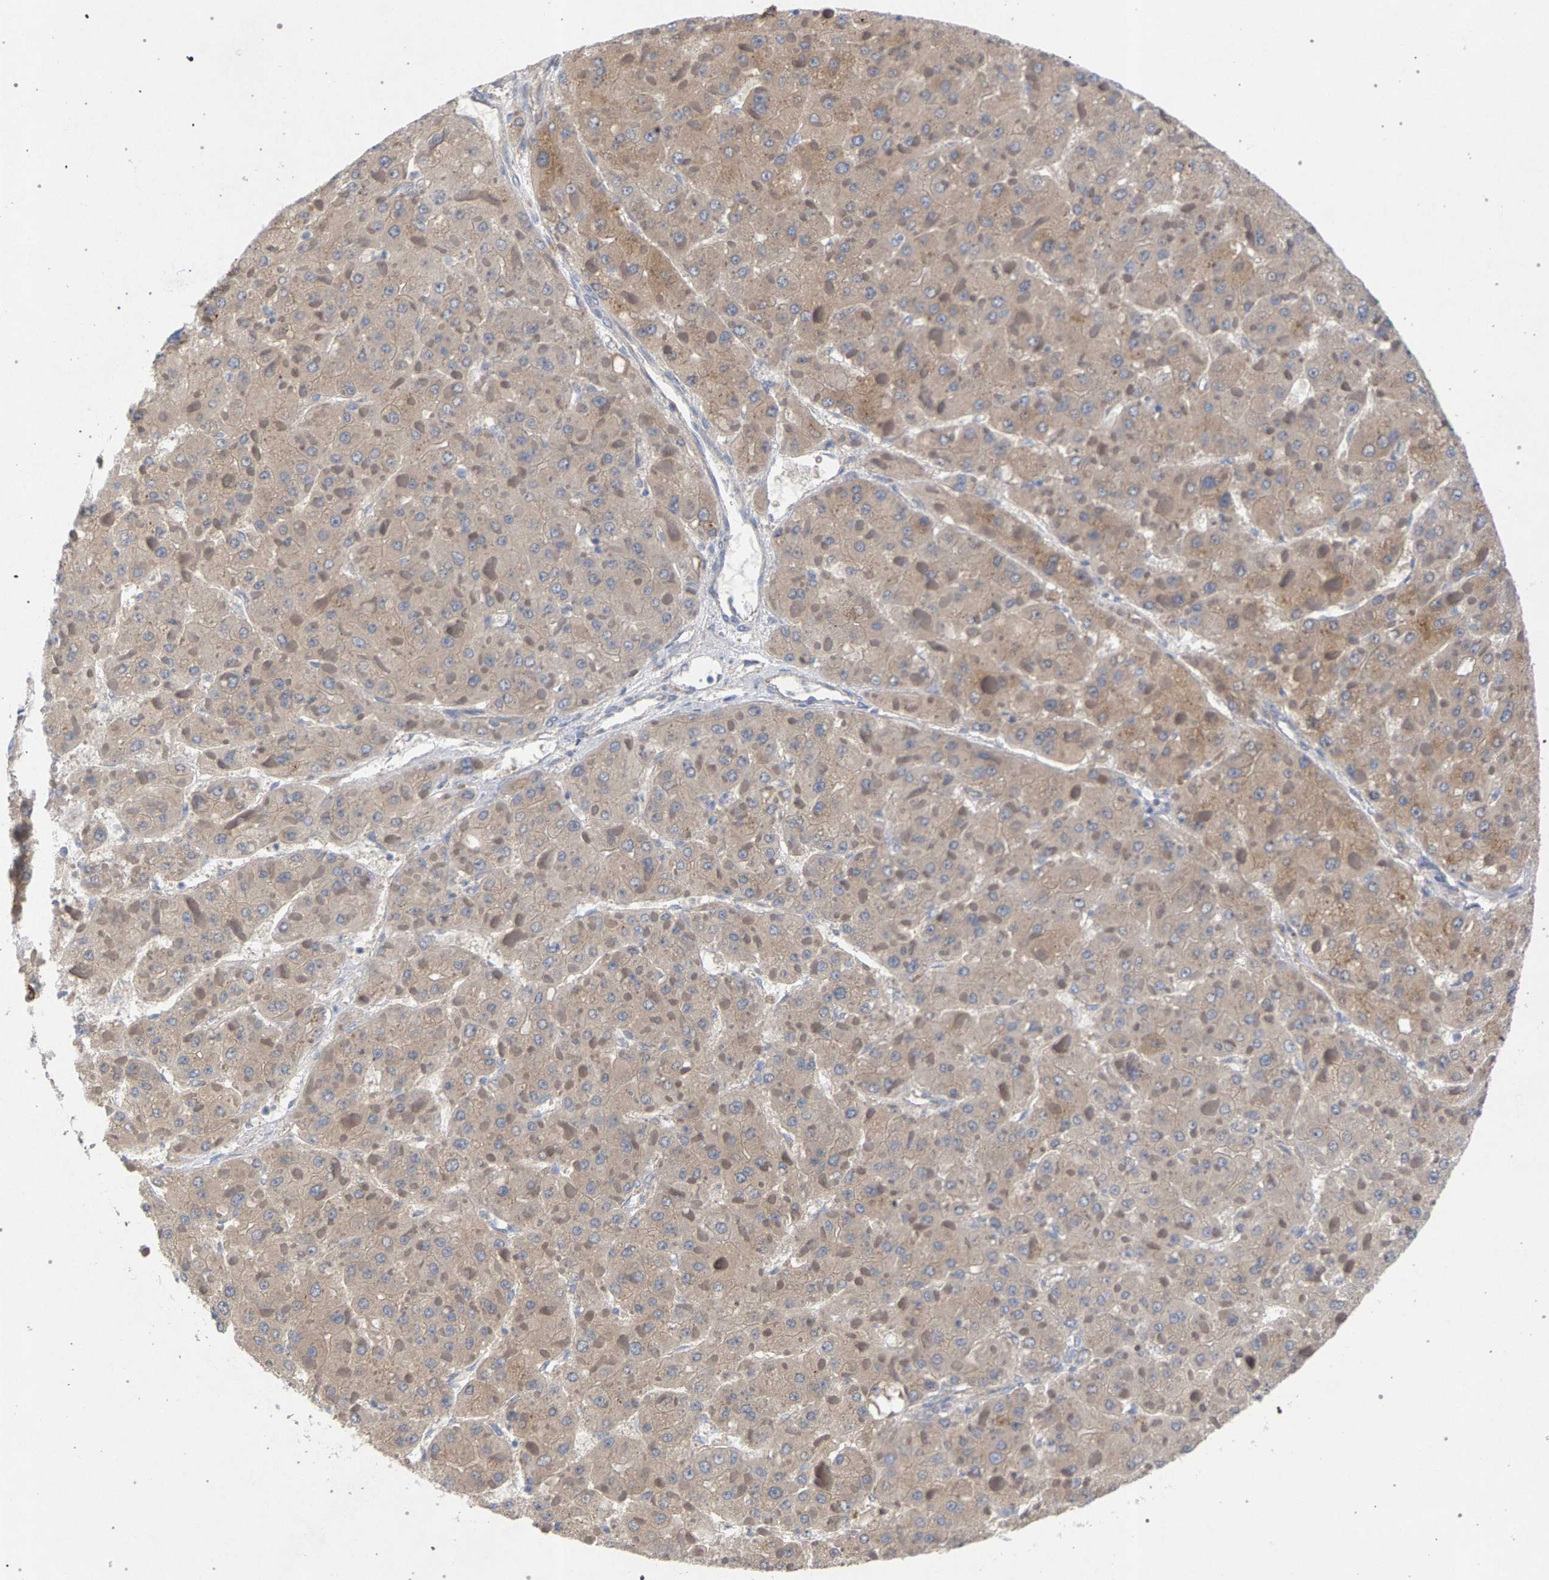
{"staining": {"intensity": "weak", "quantity": ">75%", "location": "cytoplasmic/membranous"}, "tissue": "liver cancer", "cell_type": "Tumor cells", "image_type": "cancer", "snomed": [{"axis": "morphology", "description": "Carcinoma, Hepatocellular, NOS"}, {"axis": "topography", "description": "Liver"}], "caption": "A high-resolution image shows immunohistochemistry staining of liver hepatocellular carcinoma, which demonstrates weak cytoplasmic/membranous staining in about >75% of tumor cells. The staining is performed using DAB brown chromogen to label protein expression. The nuclei are counter-stained blue using hematoxylin.", "gene": "MAMDC2", "patient": {"sex": "female", "age": 73}}